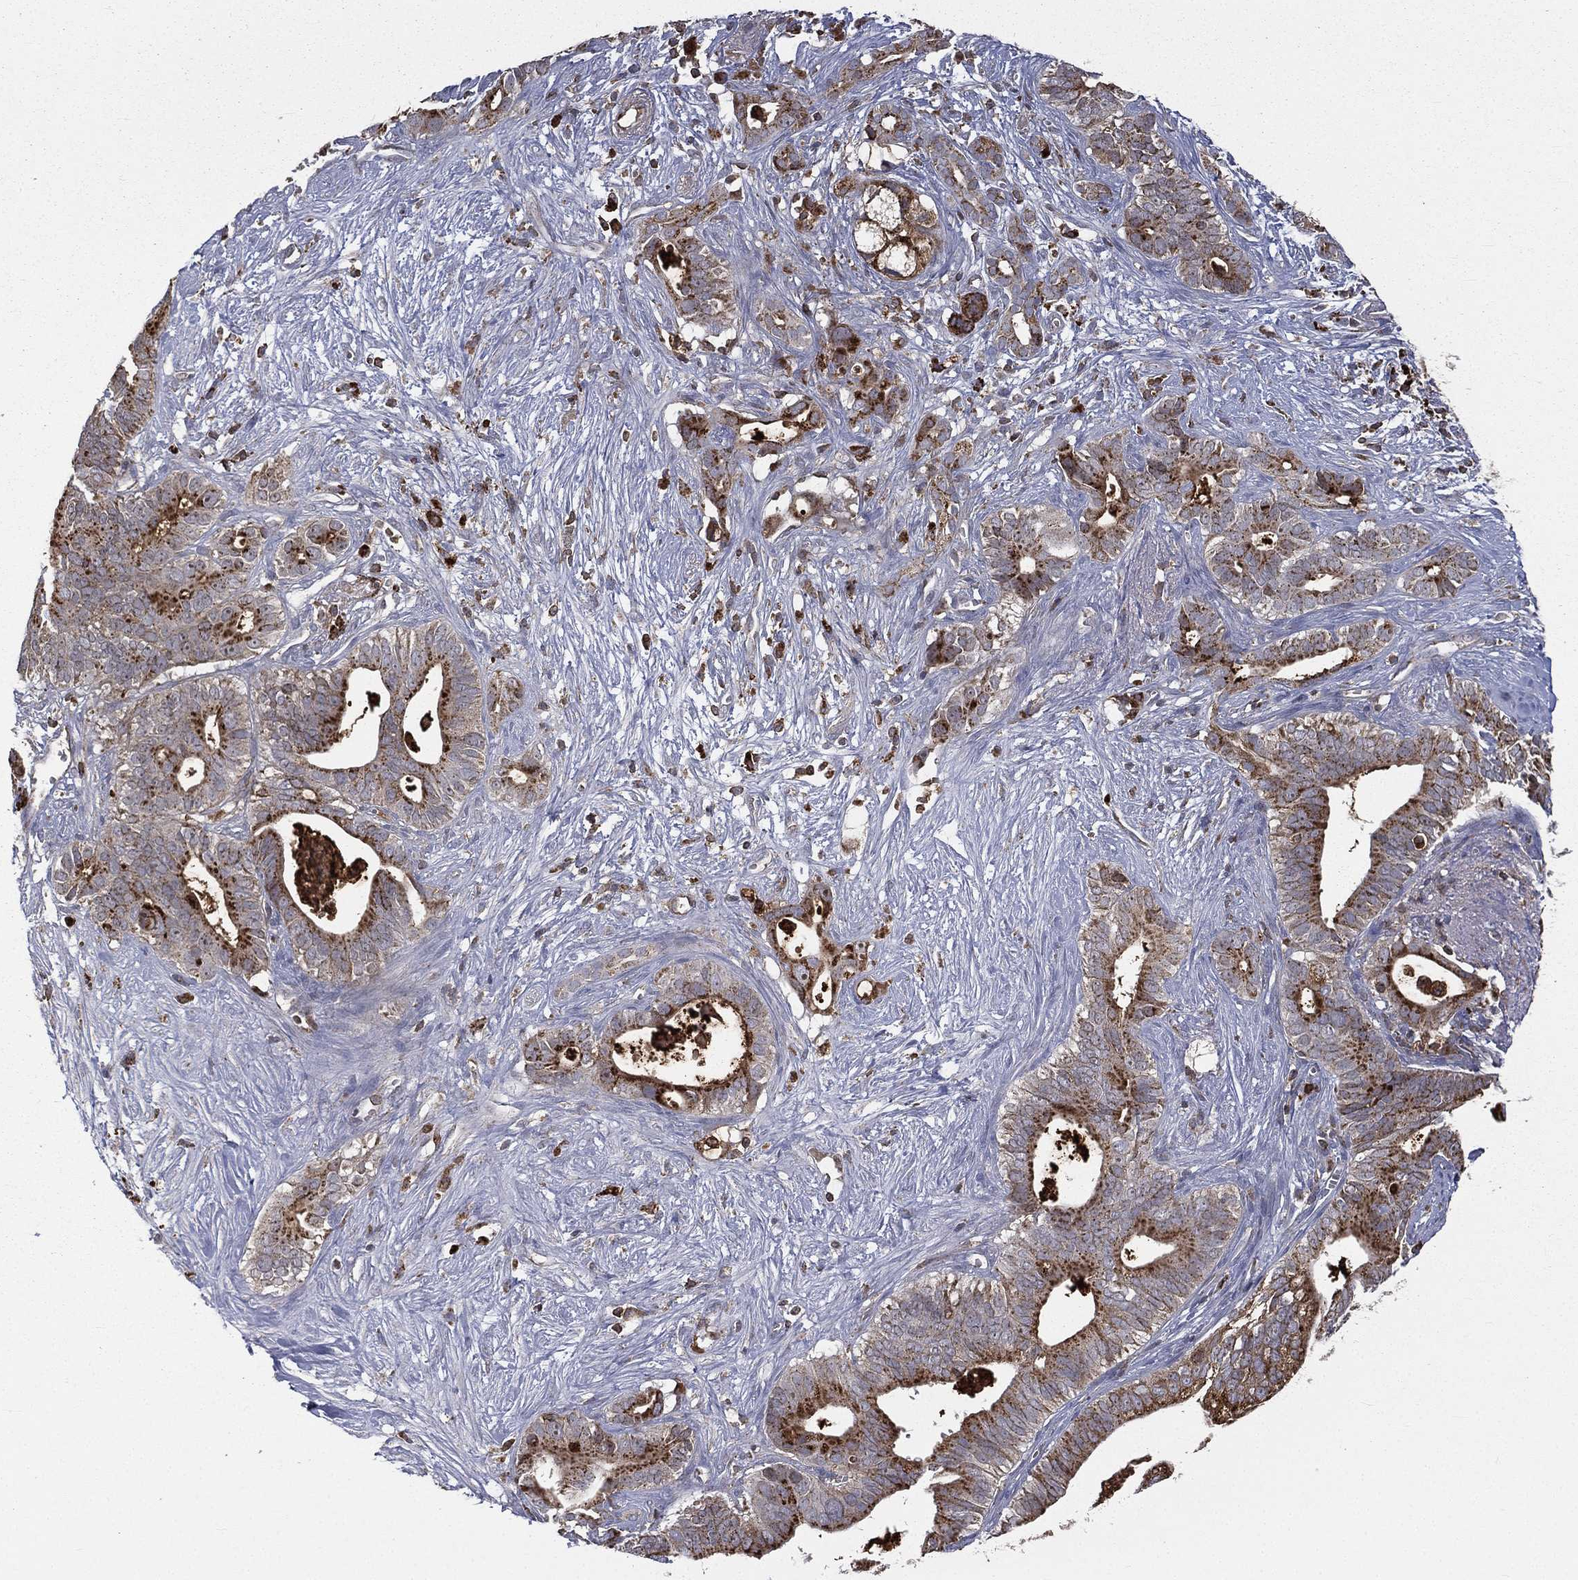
{"staining": {"intensity": "strong", "quantity": "25%-75%", "location": "cytoplasmic/membranous"}, "tissue": "pancreatic cancer", "cell_type": "Tumor cells", "image_type": "cancer", "snomed": [{"axis": "morphology", "description": "Adenocarcinoma, NOS"}, {"axis": "topography", "description": "Pancreas"}], "caption": "Protein analysis of pancreatic cancer tissue demonstrates strong cytoplasmic/membranous expression in about 25%-75% of tumor cells.", "gene": "RIN3", "patient": {"sex": "male", "age": 61}}